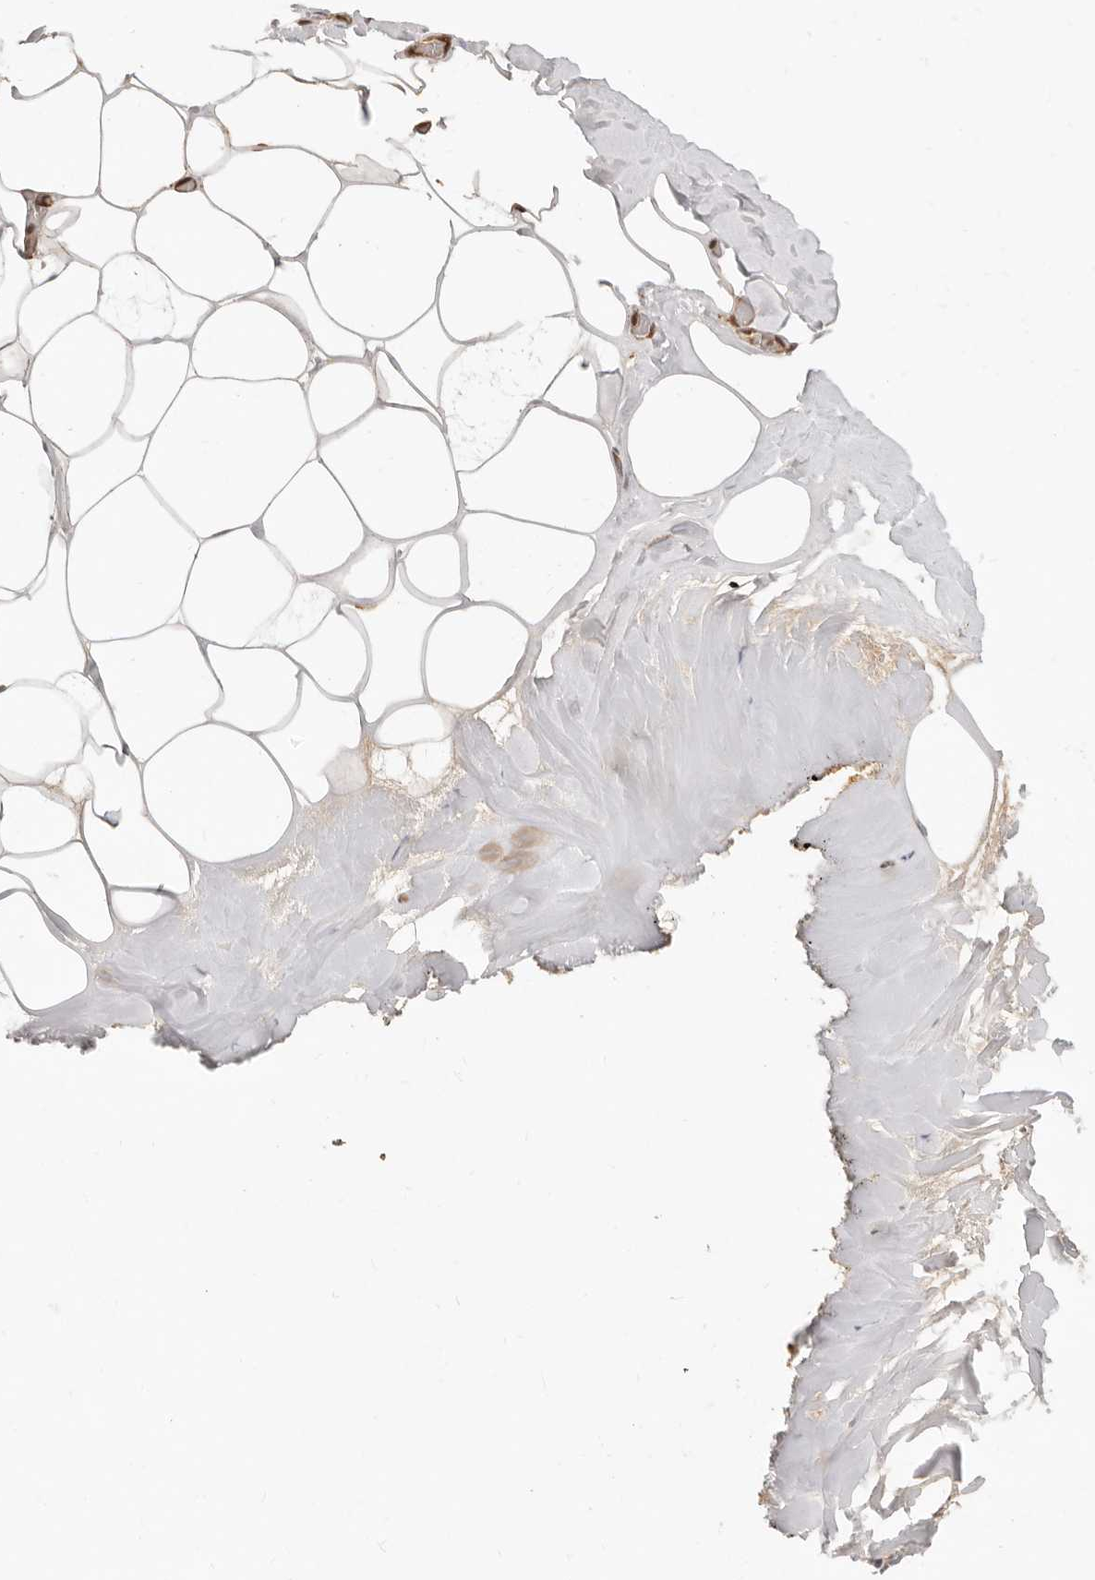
{"staining": {"intensity": "moderate", "quantity": ">75%", "location": "cytoplasmic/membranous"}, "tissue": "adipose tissue", "cell_type": "Adipocytes", "image_type": "normal", "snomed": [{"axis": "morphology", "description": "Normal tissue, NOS"}, {"axis": "morphology", "description": "Fibrosis, NOS"}, {"axis": "topography", "description": "Breast"}, {"axis": "topography", "description": "Adipose tissue"}], "caption": "Adipose tissue stained with a brown dye displays moderate cytoplasmic/membranous positive positivity in approximately >75% of adipocytes.", "gene": "BAALC", "patient": {"sex": "female", "age": 39}}